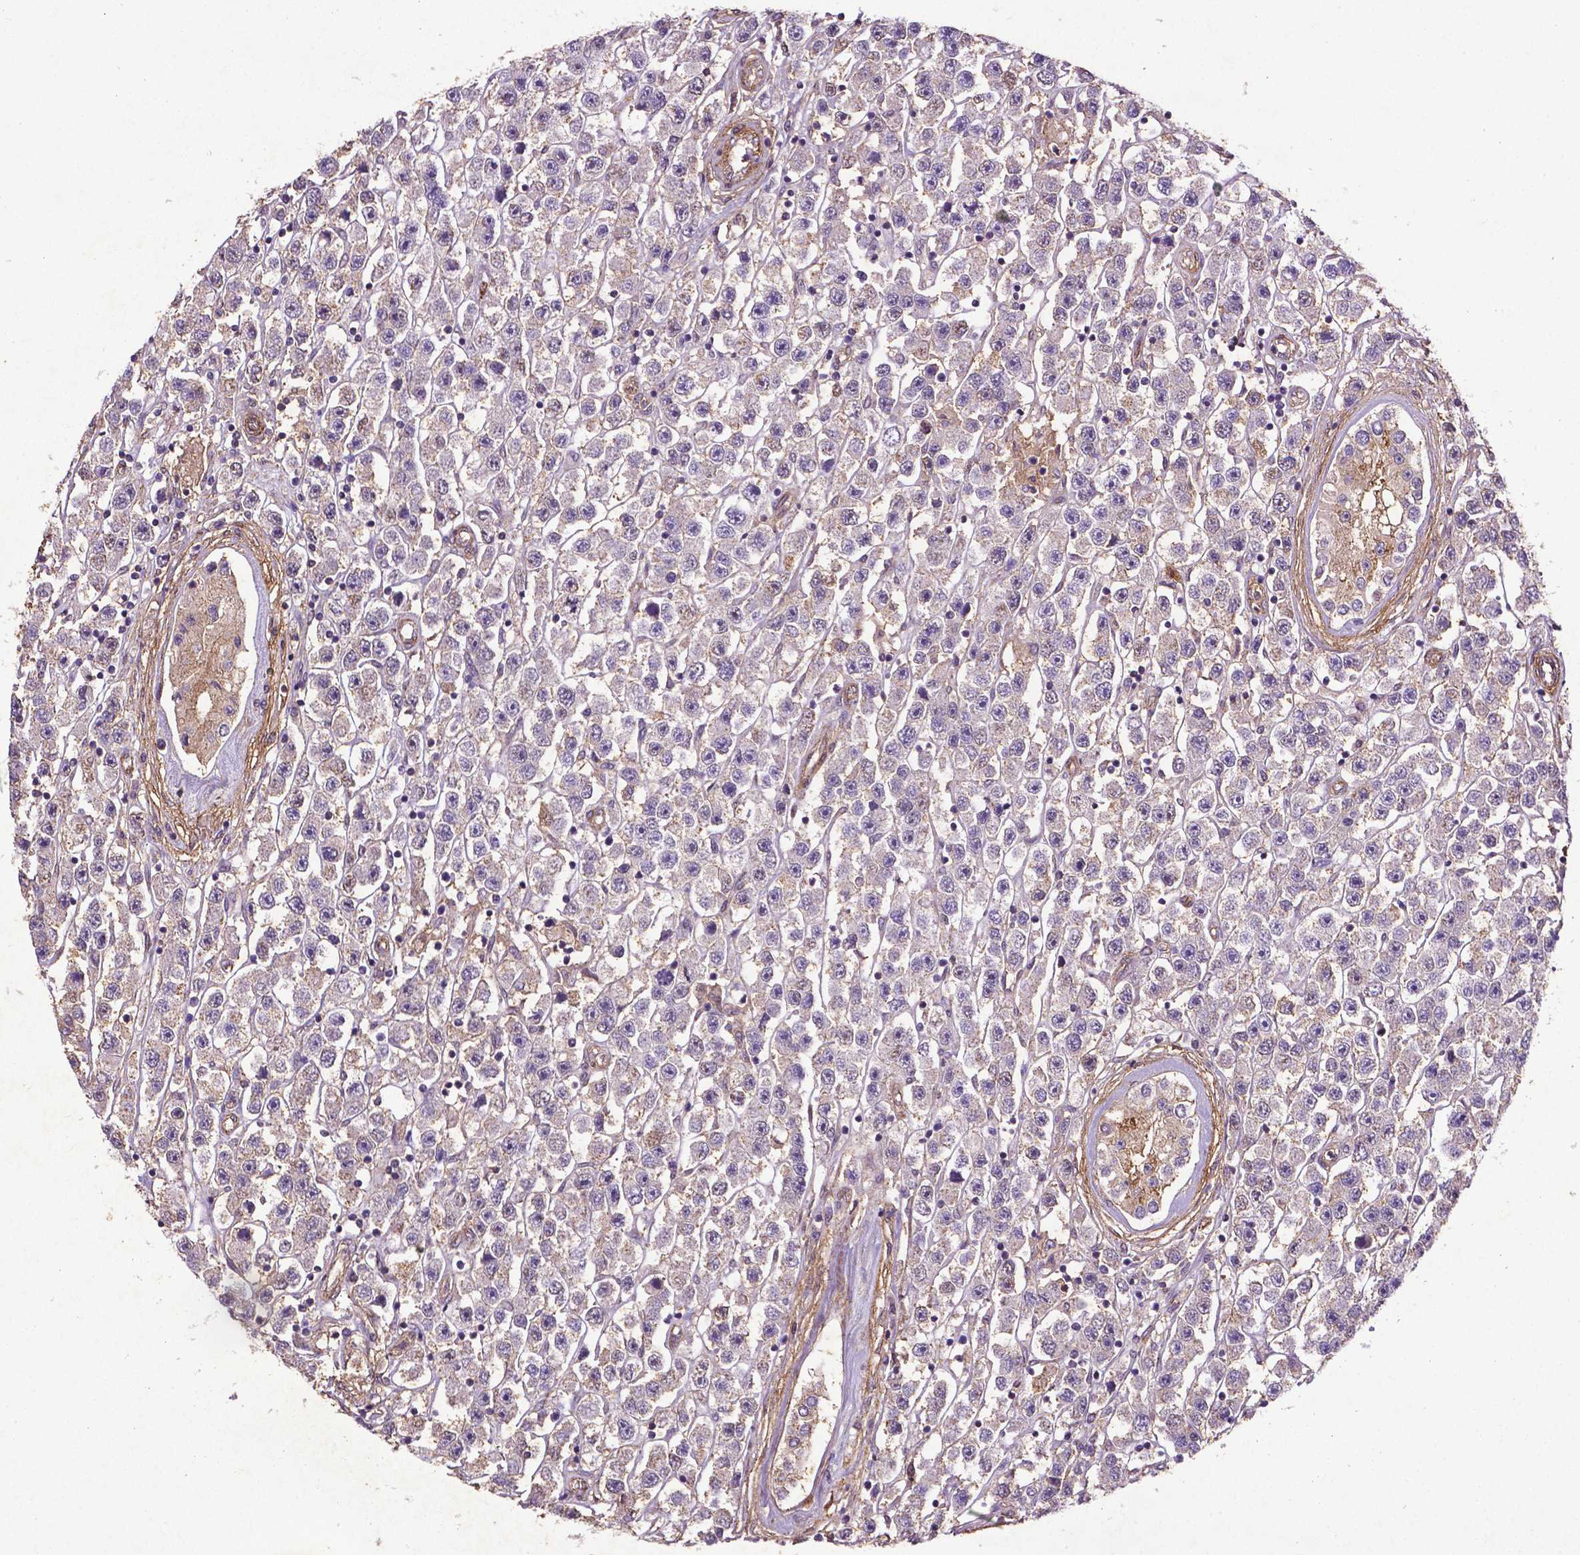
{"staining": {"intensity": "weak", "quantity": "<25%", "location": "cytoplasmic/membranous"}, "tissue": "testis cancer", "cell_type": "Tumor cells", "image_type": "cancer", "snomed": [{"axis": "morphology", "description": "Seminoma, NOS"}, {"axis": "topography", "description": "Testis"}], "caption": "An IHC image of testis cancer is shown. There is no staining in tumor cells of testis cancer.", "gene": "RRAS", "patient": {"sex": "male", "age": 45}}